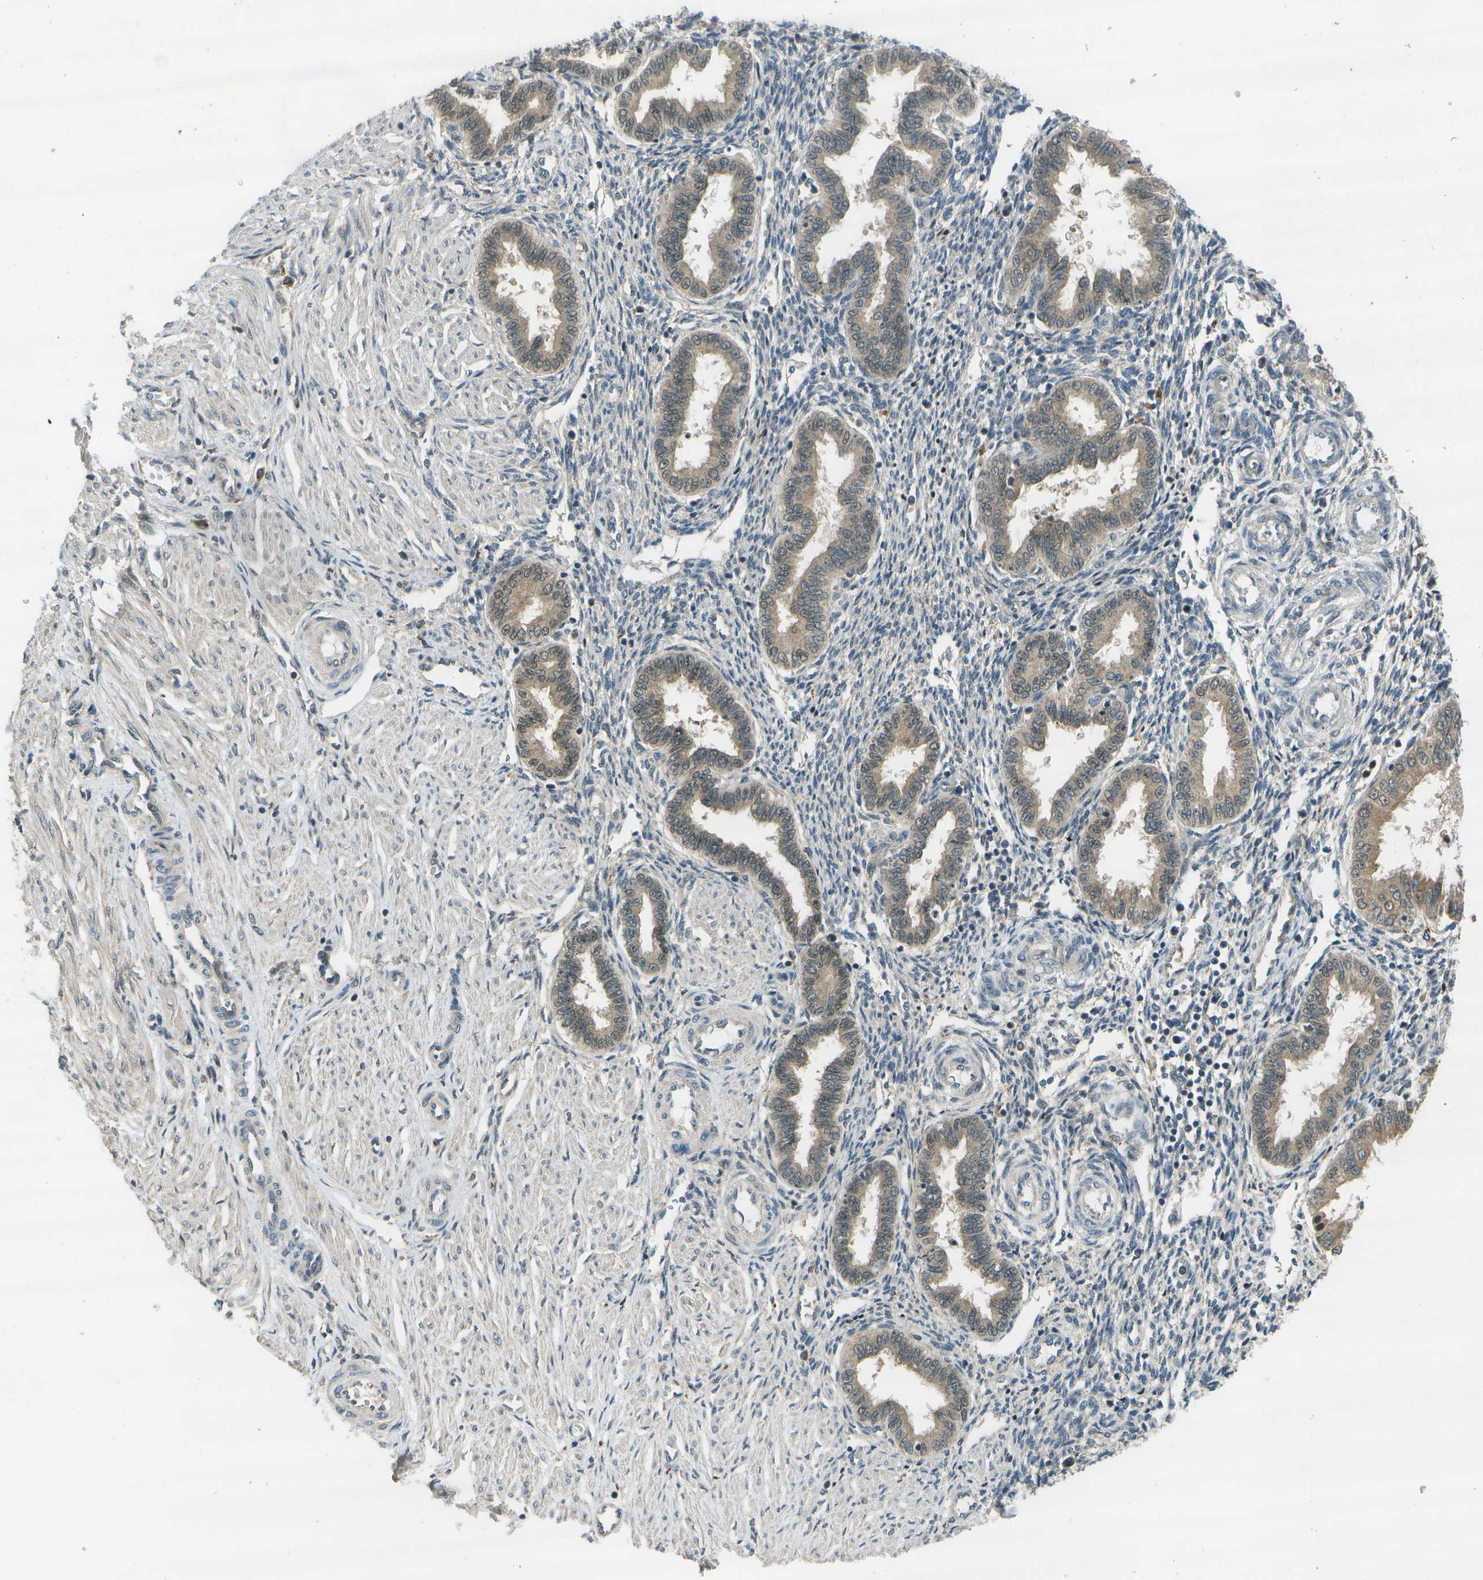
{"staining": {"intensity": "moderate", "quantity": "<25%", "location": "nuclear"}, "tissue": "endometrium", "cell_type": "Cells in endometrial stroma", "image_type": "normal", "snomed": [{"axis": "morphology", "description": "Normal tissue, NOS"}, {"axis": "topography", "description": "Endometrium"}], "caption": "A brown stain labels moderate nuclear positivity of a protein in cells in endometrial stroma of normal endometrium. (IHC, brightfield microscopy, high magnification).", "gene": "GANC", "patient": {"sex": "female", "age": 33}}